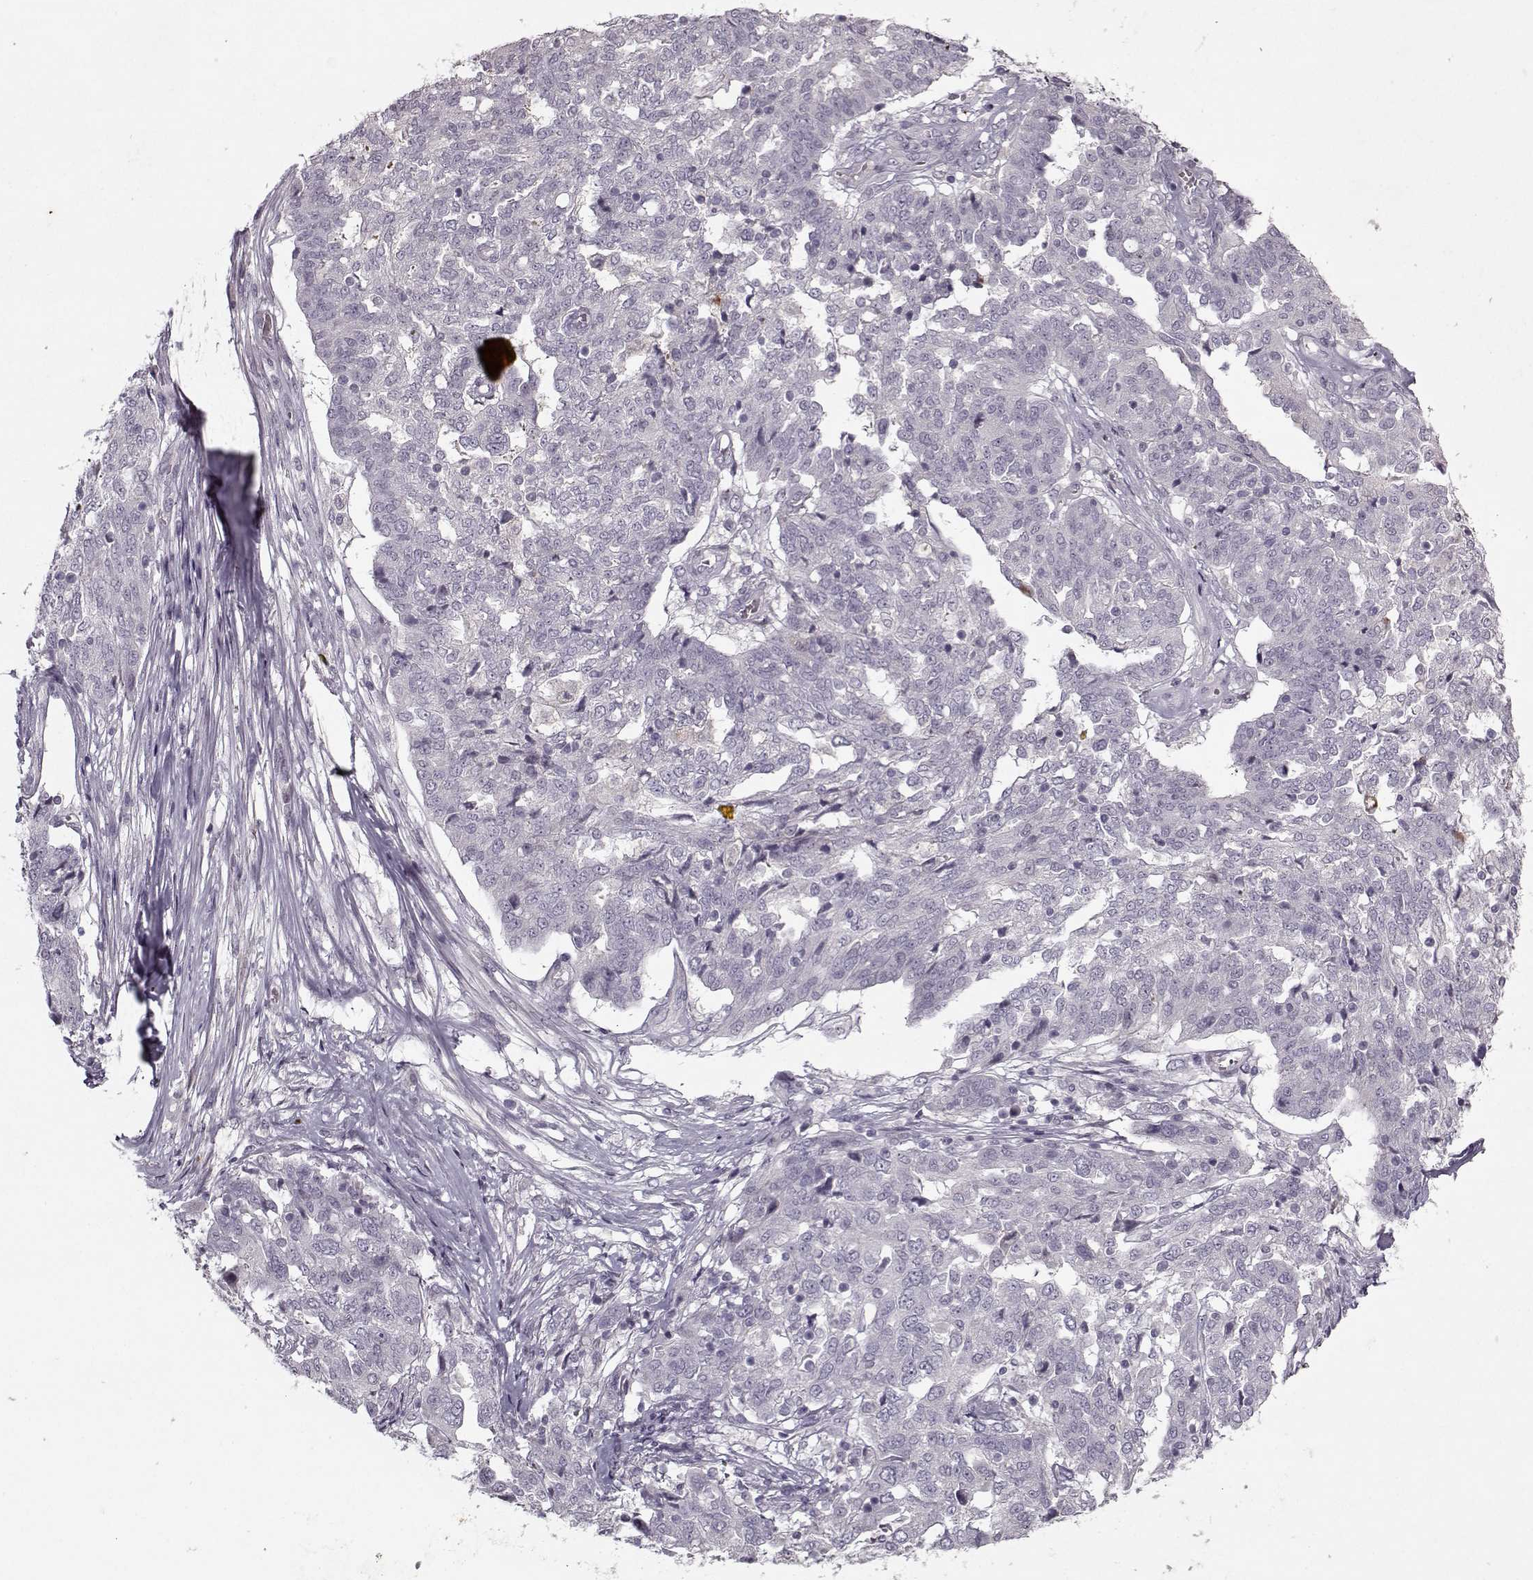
{"staining": {"intensity": "negative", "quantity": "none", "location": "none"}, "tissue": "ovarian cancer", "cell_type": "Tumor cells", "image_type": "cancer", "snomed": [{"axis": "morphology", "description": "Cystadenocarcinoma, serous, NOS"}, {"axis": "topography", "description": "Ovary"}], "caption": "Immunohistochemical staining of ovarian cancer displays no significant expression in tumor cells.", "gene": "KRT9", "patient": {"sex": "female", "age": 67}}